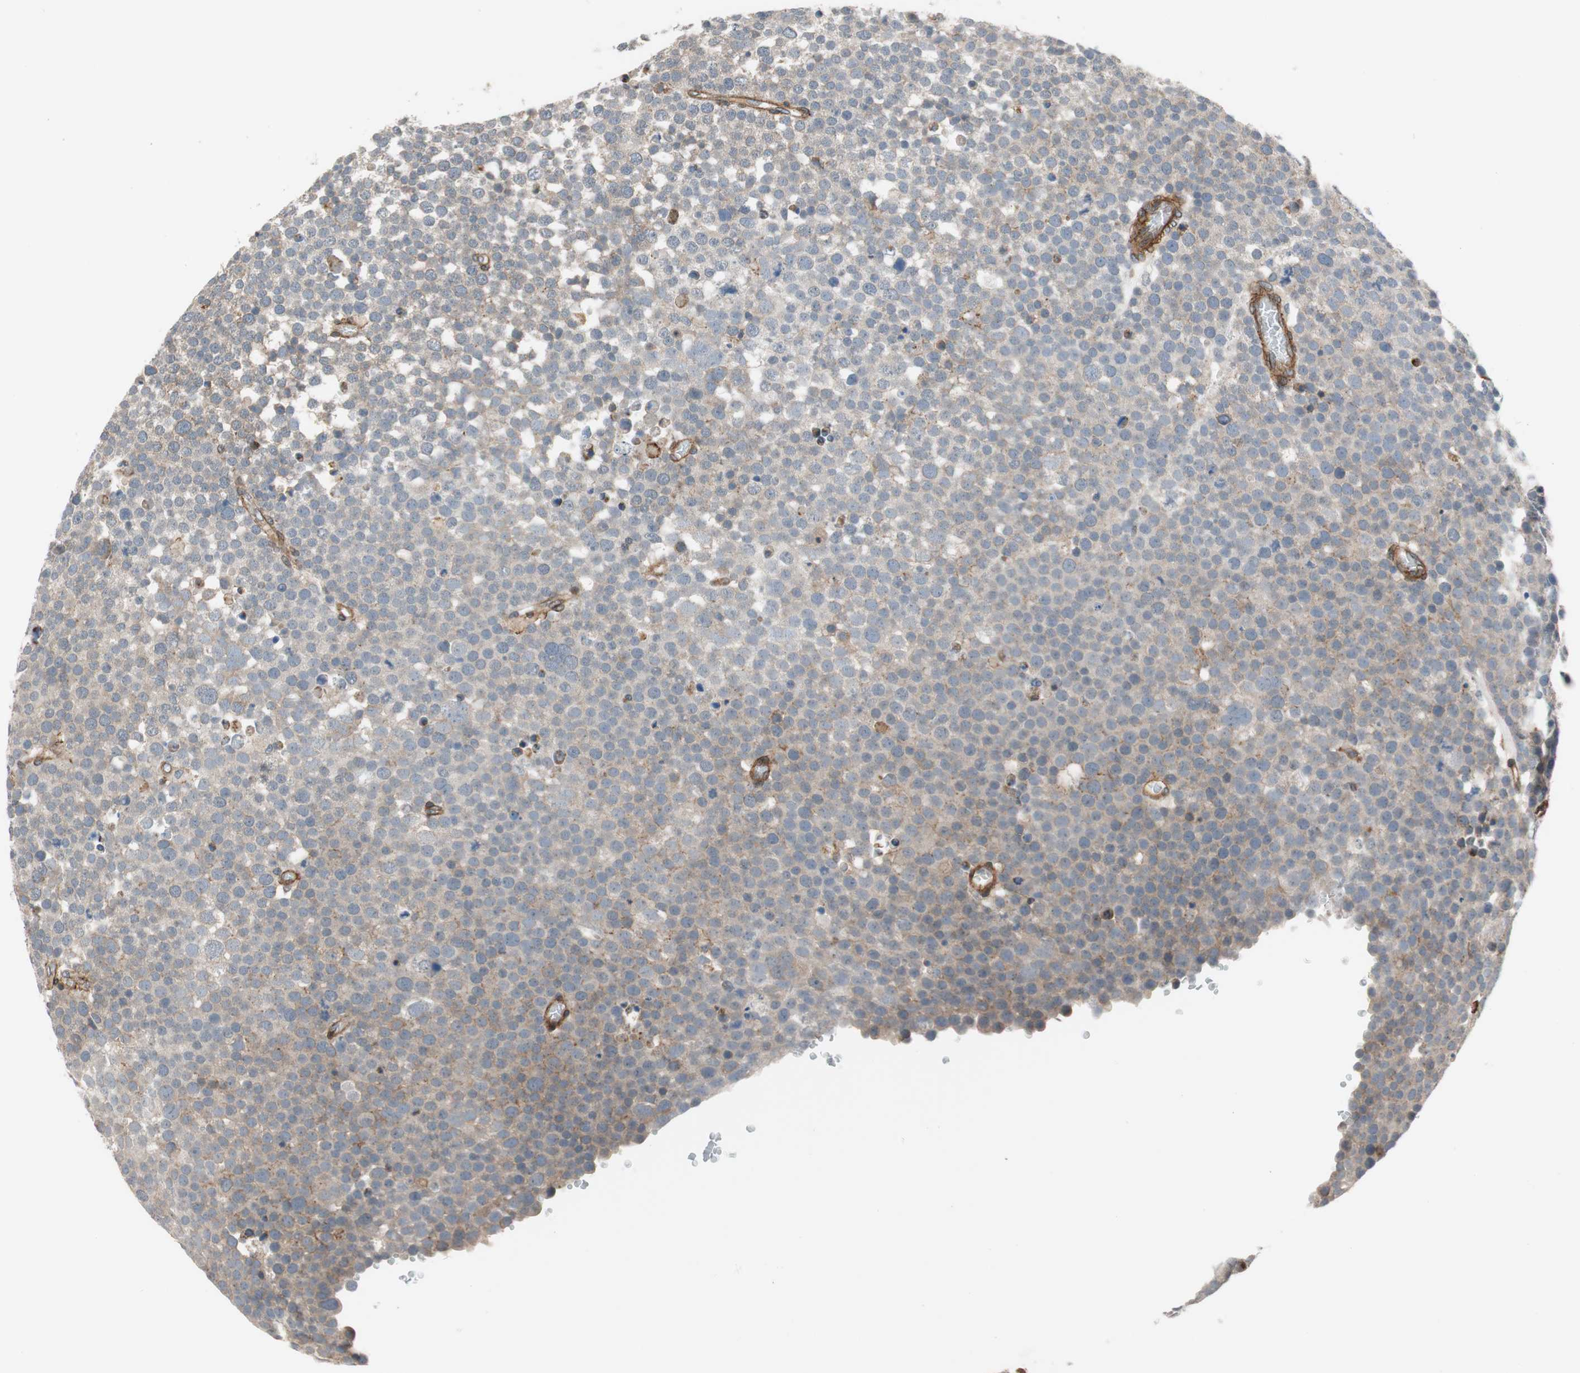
{"staining": {"intensity": "weak", "quantity": "25%-75%", "location": "cytoplasmic/membranous"}, "tissue": "testis cancer", "cell_type": "Tumor cells", "image_type": "cancer", "snomed": [{"axis": "morphology", "description": "Seminoma, NOS"}, {"axis": "topography", "description": "Testis"}], "caption": "High-magnification brightfield microscopy of testis seminoma stained with DAB (3,3'-diaminobenzidine) (brown) and counterstained with hematoxylin (blue). tumor cells exhibit weak cytoplasmic/membranous positivity is appreciated in about25%-75% of cells.", "gene": "GRHL1", "patient": {"sex": "male", "age": 71}}